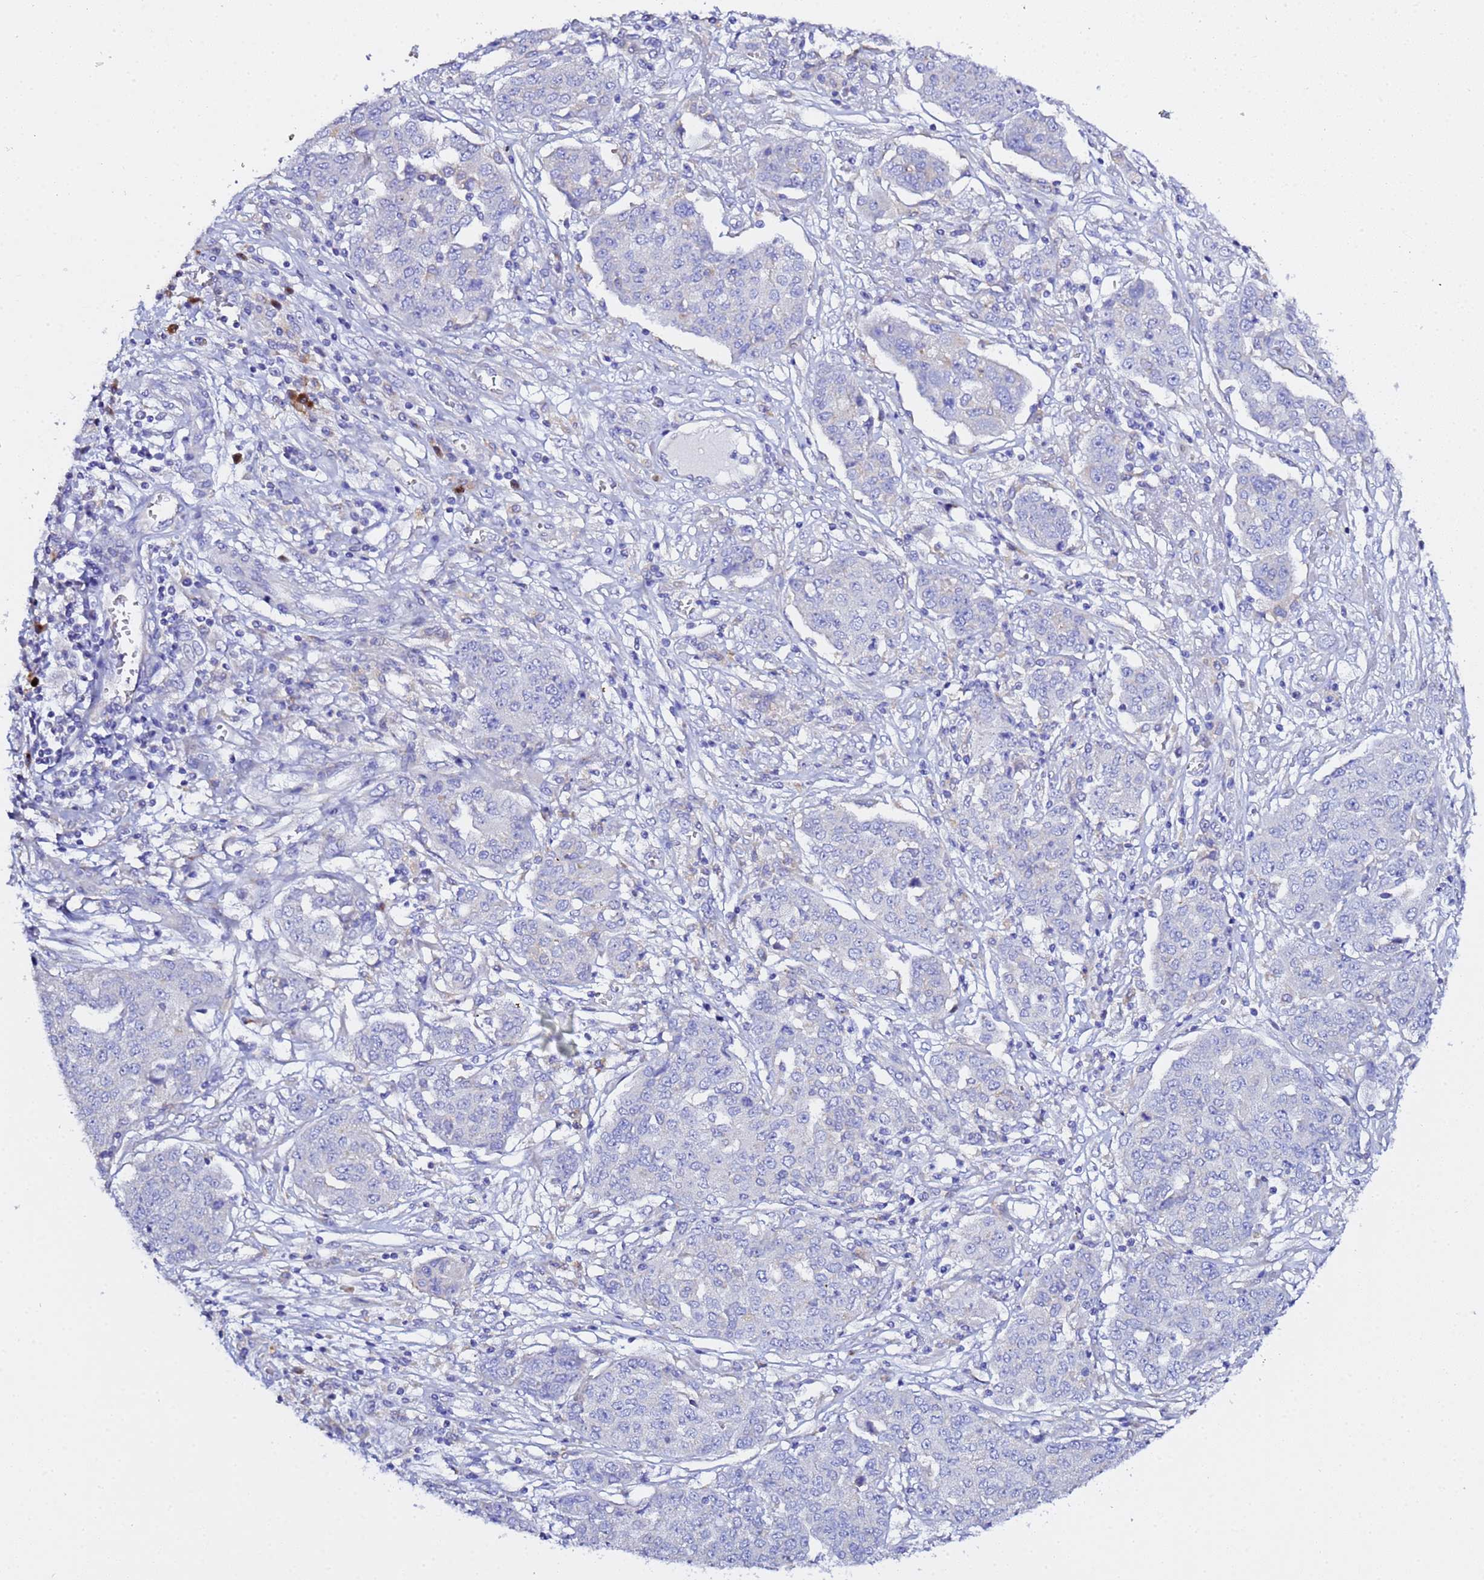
{"staining": {"intensity": "negative", "quantity": "none", "location": "none"}, "tissue": "ovarian cancer", "cell_type": "Tumor cells", "image_type": "cancer", "snomed": [{"axis": "morphology", "description": "Cystadenocarcinoma, serous, NOS"}, {"axis": "topography", "description": "Soft tissue"}, {"axis": "topography", "description": "Ovary"}], "caption": "The image displays no significant staining in tumor cells of ovarian serous cystadenocarcinoma. (IHC, brightfield microscopy, high magnification).", "gene": "VTI1B", "patient": {"sex": "female", "age": 57}}